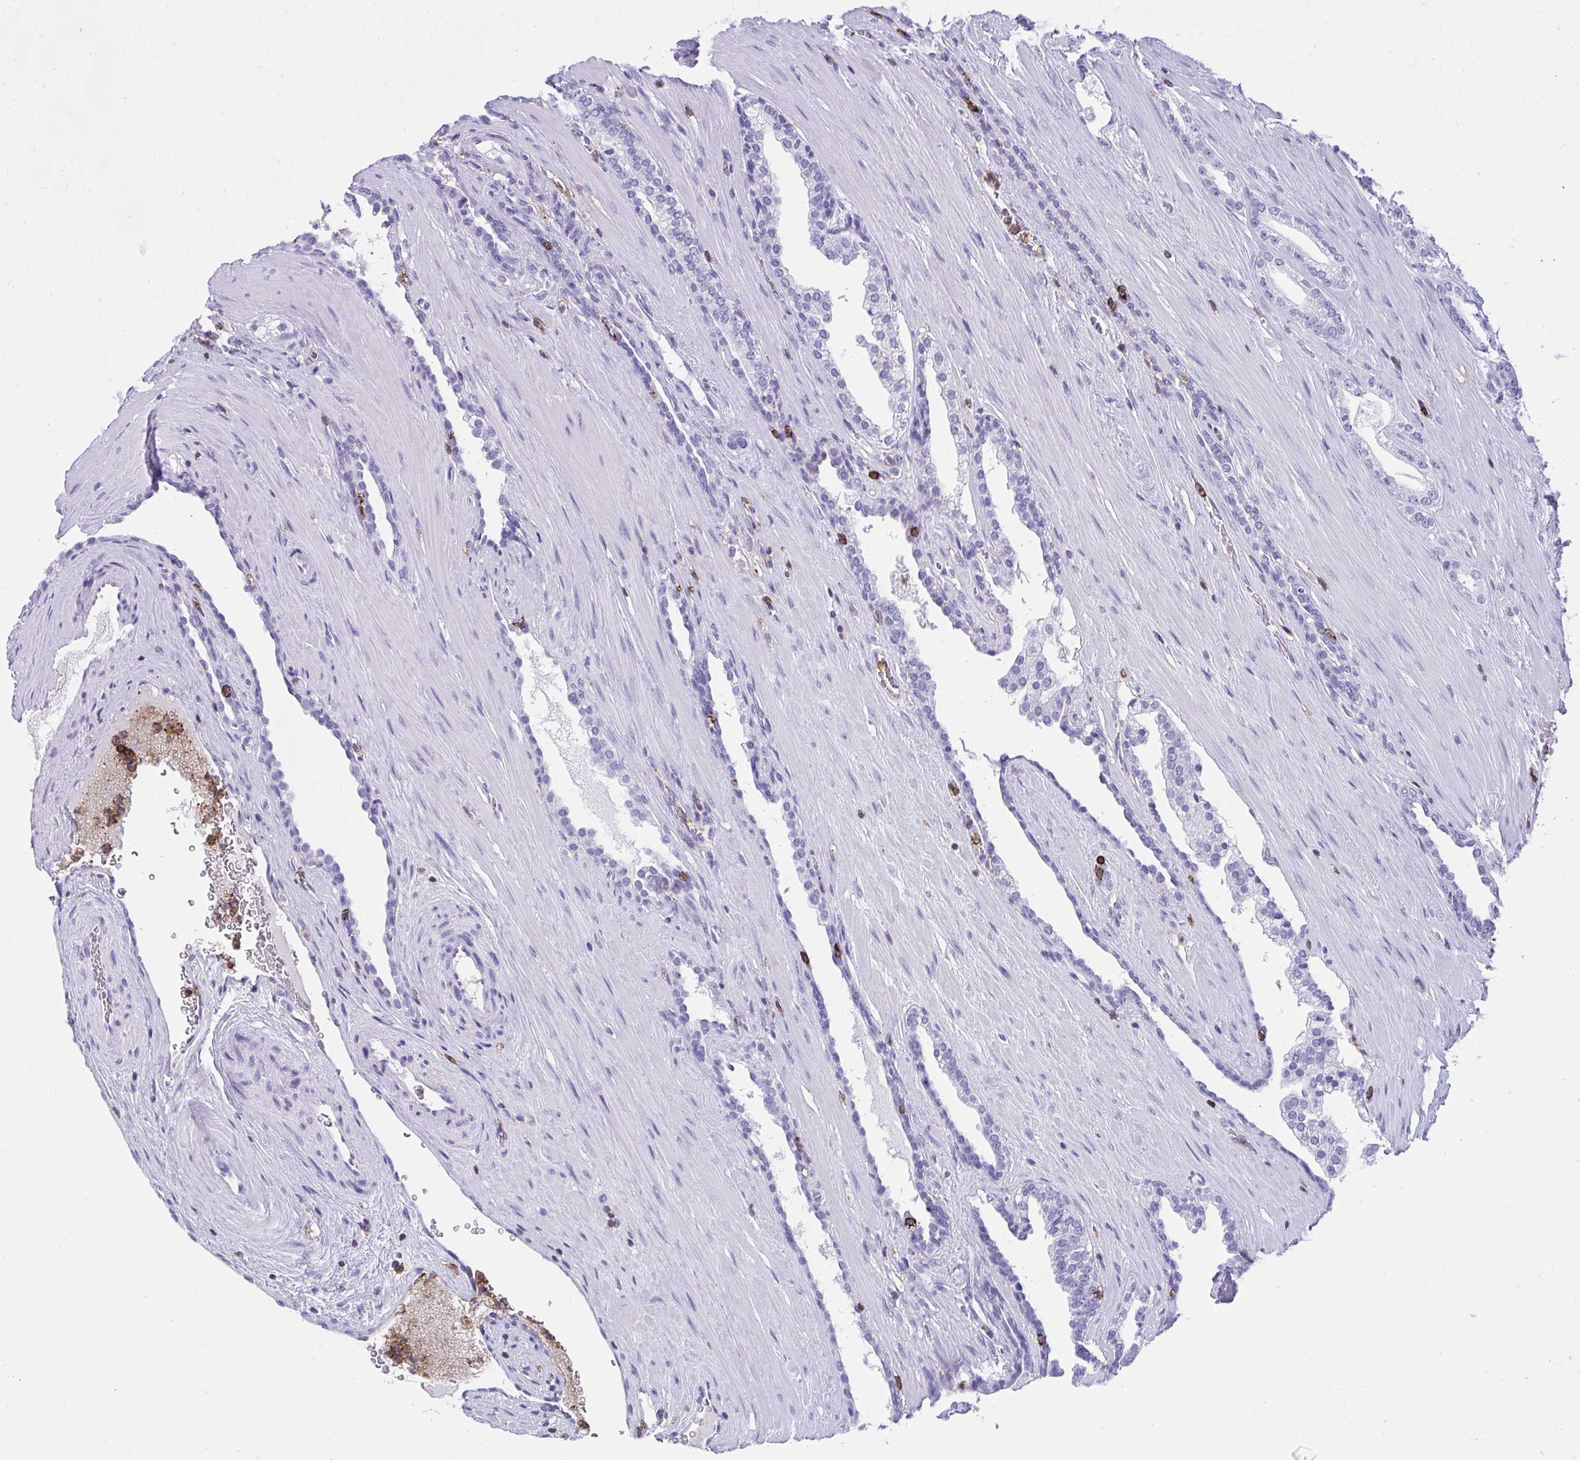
{"staining": {"intensity": "negative", "quantity": "none", "location": "none"}, "tissue": "prostate cancer", "cell_type": "Tumor cells", "image_type": "cancer", "snomed": [{"axis": "morphology", "description": "Adenocarcinoma, High grade"}, {"axis": "topography", "description": "Prostate"}], "caption": "DAB immunohistochemical staining of human prostate cancer demonstrates no significant positivity in tumor cells.", "gene": "SPN", "patient": {"sex": "male", "age": 58}}